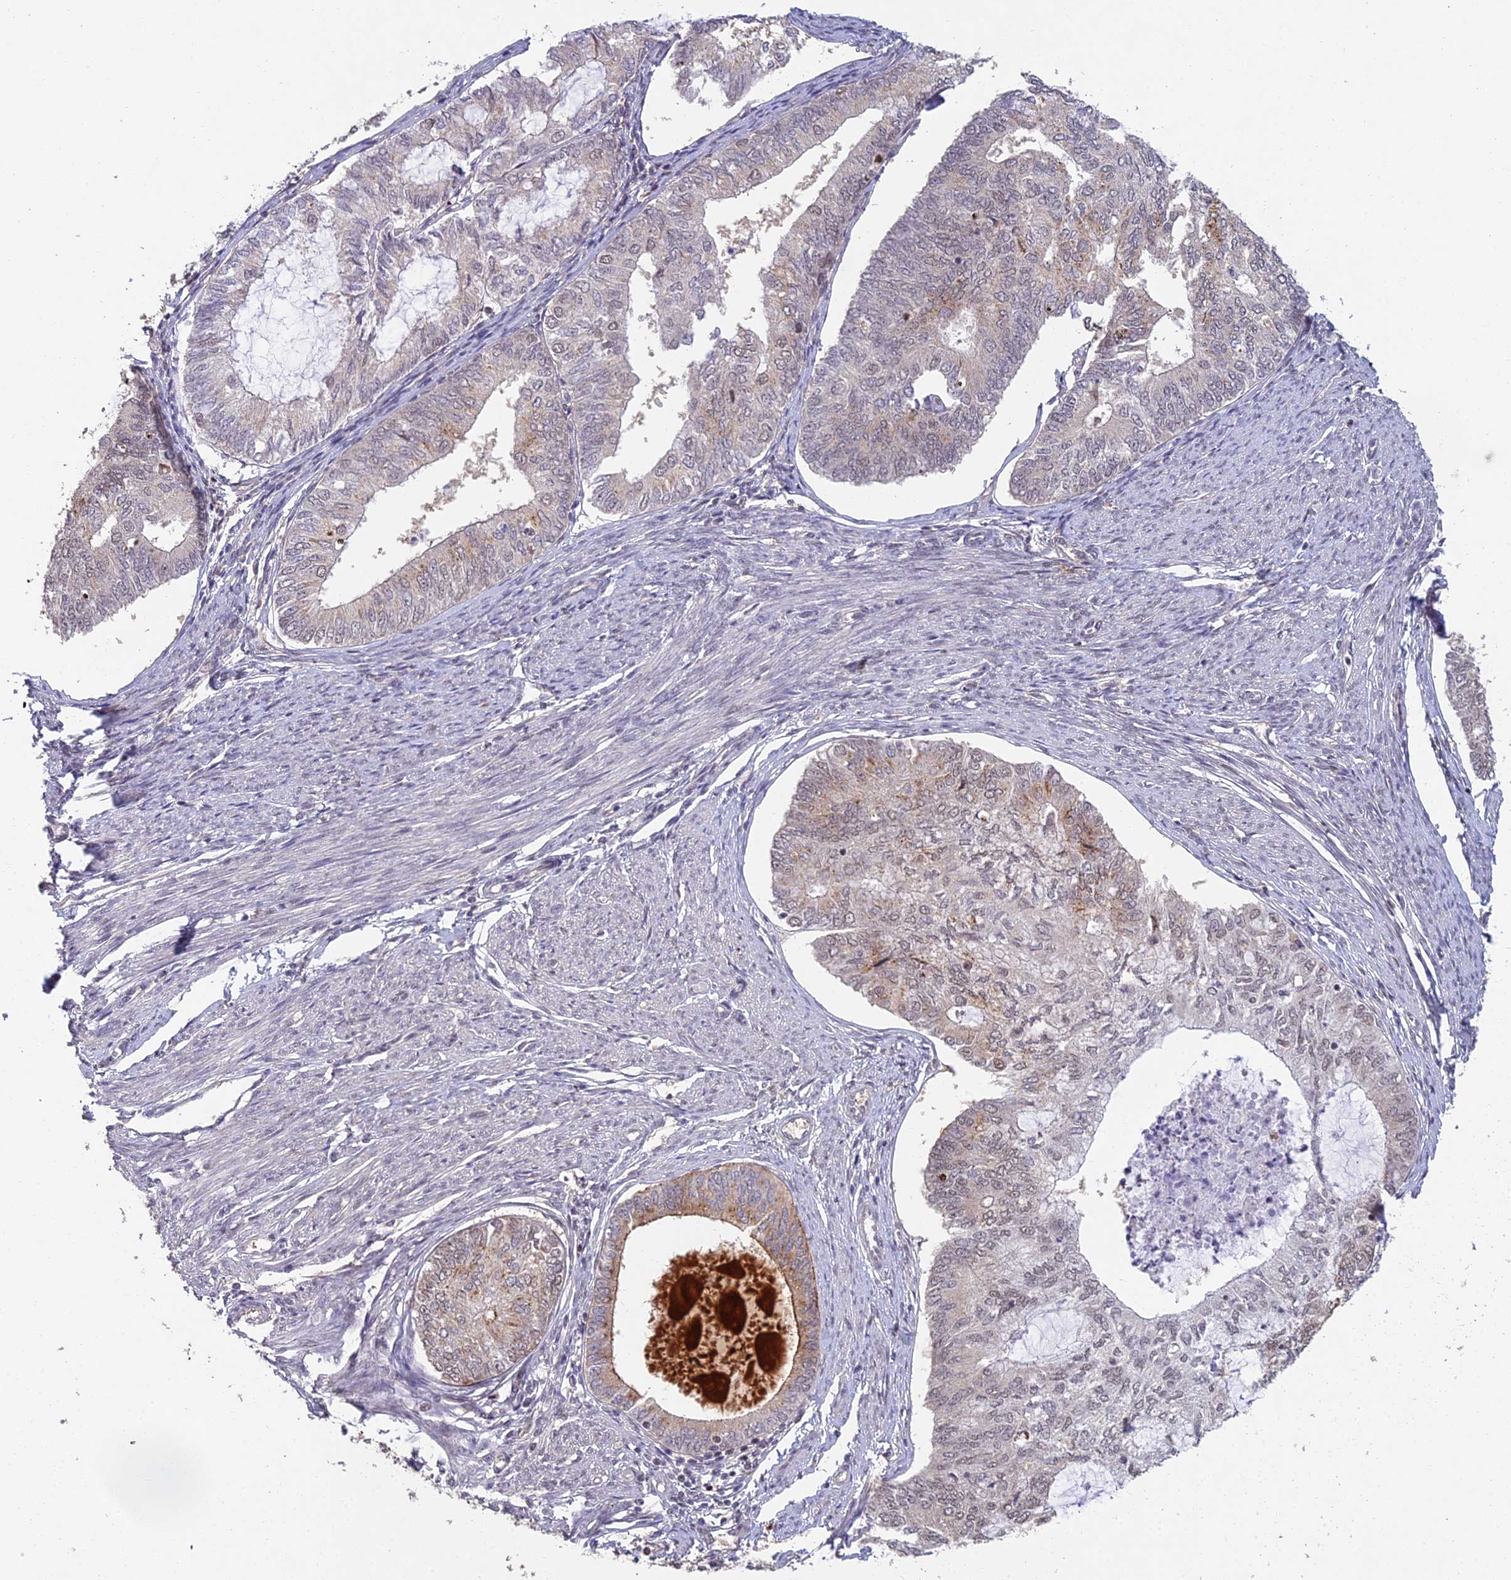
{"staining": {"intensity": "moderate", "quantity": "25%-75%", "location": "cytoplasmic/membranous,nuclear"}, "tissue": "endometrial cancer", "cell_type": "Tumor cells", "image_type": "cancer", "snomed": [{"axis": "morphology", "description": "Adenocarcinoma, NOS"}, {"axis": "topography", "description": "Endometrium"}], "caption": "Protein expression by IHC demonstrates moderate cytoplasmic/membranous and nuclear positivity in approximately 25%-75% of tumor cells in endometrial cancer (adenocarcinoma).", "gene": "ABHD17A", "patient": {"sex": "female", "age": 68}}